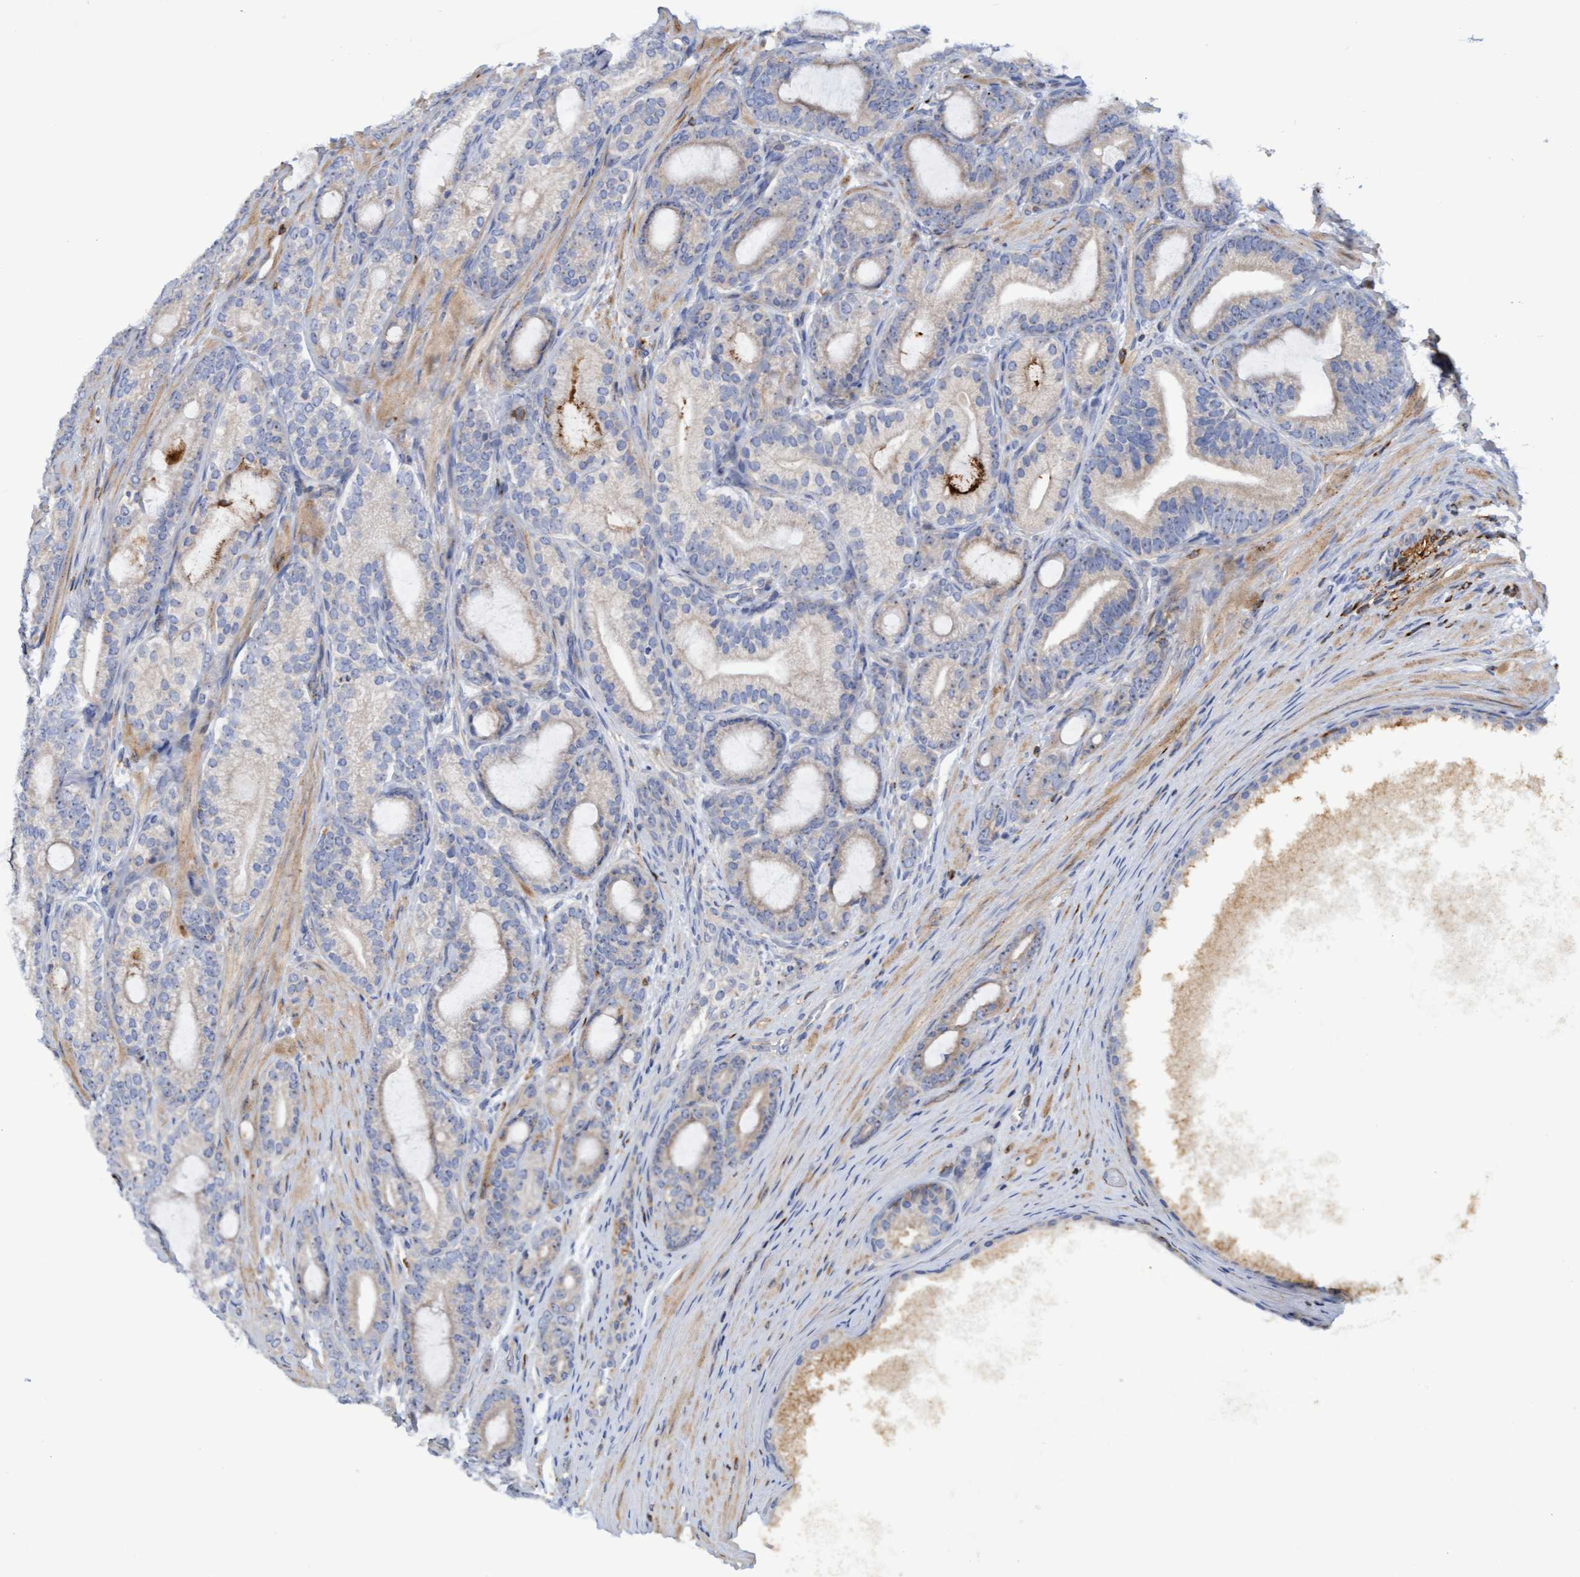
{"staining": {"intensity": "negative", "quantity": "none", "location": "none"}, "tissue": "prostate cancer", "cell_type": "Tumor cells", "image_type": "cancer", "snomed": [{"axis": "morphology", "description": "Adenocarcinoma, High grade"}, {"axis": "topography", "description": "Prostate"}], "caption": "Immunohistochemistry image of neoplastic tissue: human prostate adenocarcinoma (high-grade) stained with DAB shows no significant protein expression in tumor cells.", "gene": "FNBP1", "patient": {"sex": "male", "age": 60}}